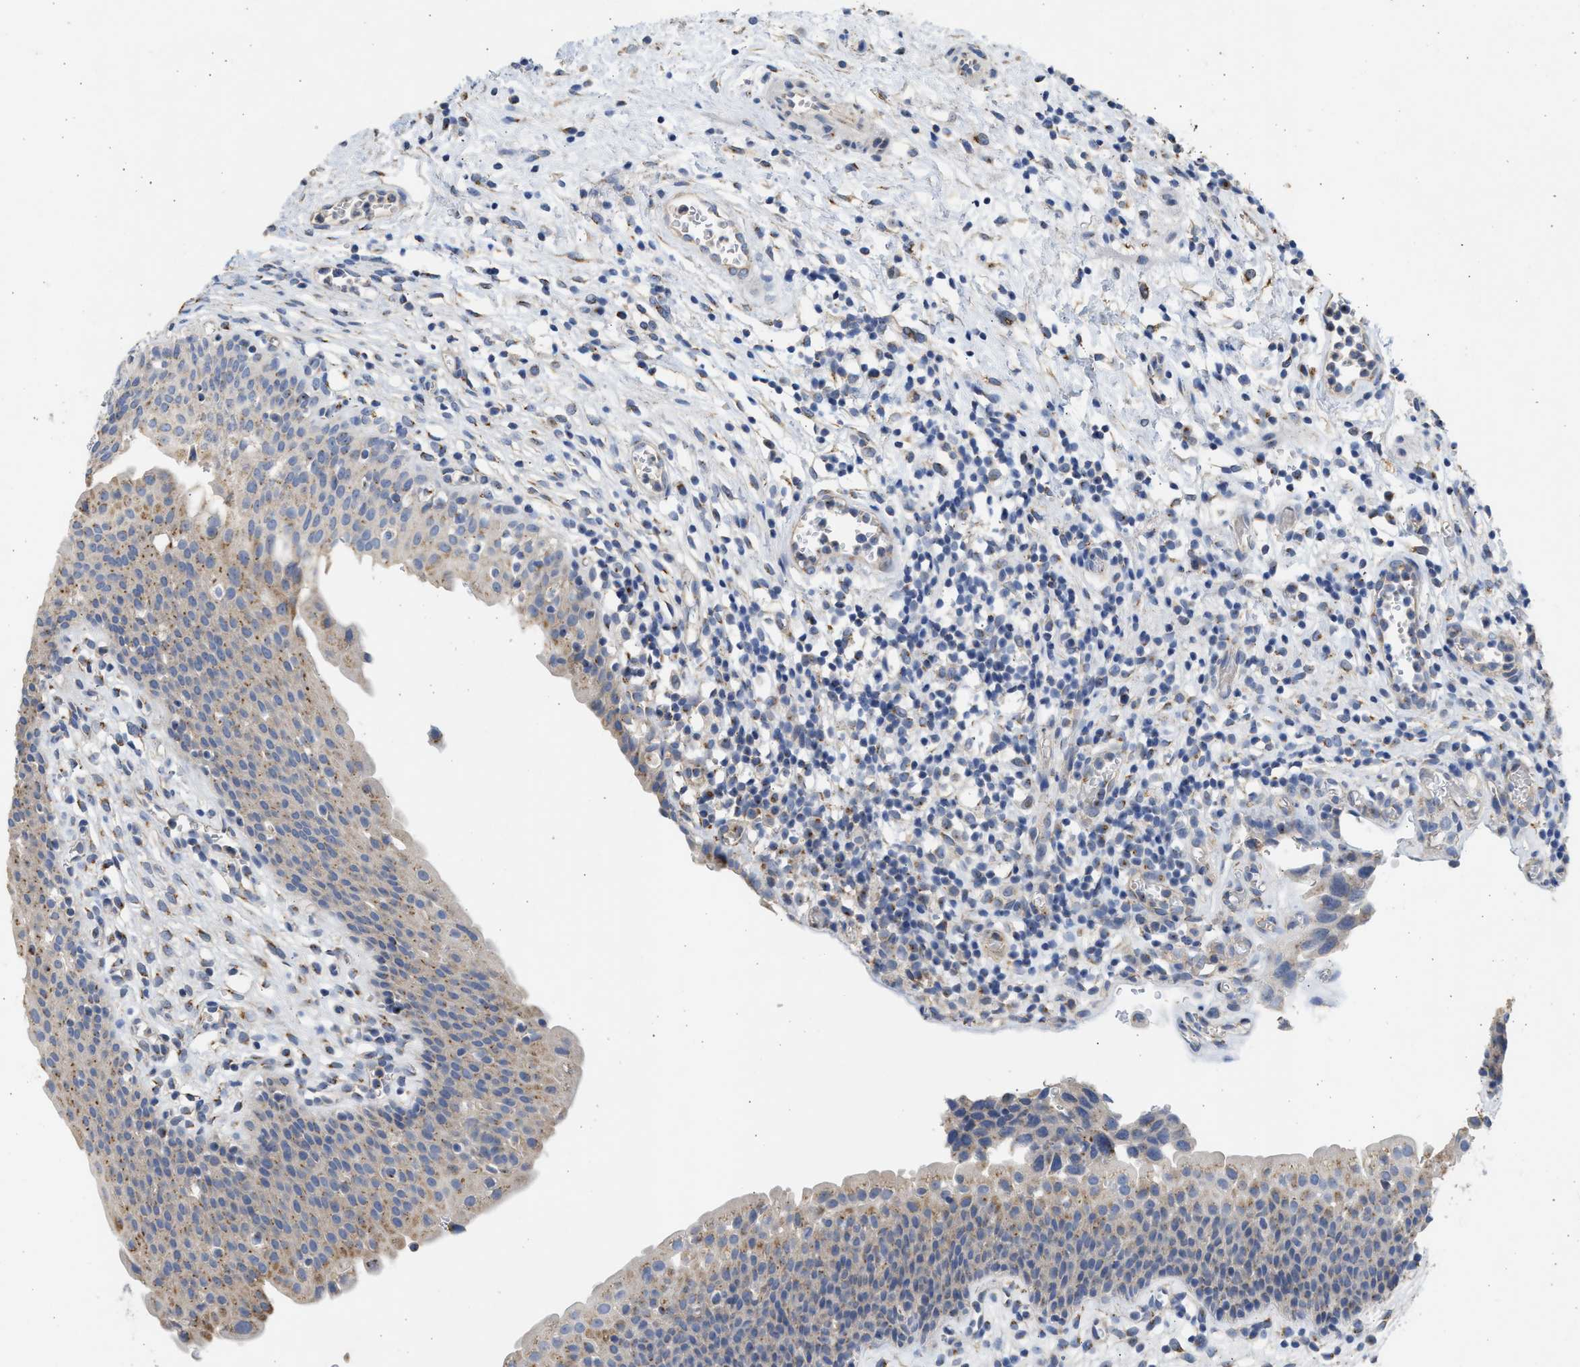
{"staining": {"intensity": "moderate", "quantity": "<25%", "location": "cytoplasmic/membranous"}, "tissue": "urinary bladder", "cell_type": "Urothelial cells", "image_type": "normal", "snomed": [{"axis": "morphology", "description": "Normal tissue, NOS"}, {"axis": "topography", "description": "Urinary bladder"}], "caption": "The image reveals staining of benign urinary bladder, revealing moderate cytoplasmic/membranous protein staining (brown color) within urothelial cells. The staining was performed using DAB (3,3'-diaminobenzidine) to visualize the protein expression in brown, while the nuclei were stained in blue with hematoxylin (Magnification: 20x).", "gene": "IPO8", "patient": {"sex": "male", "age": 37}}